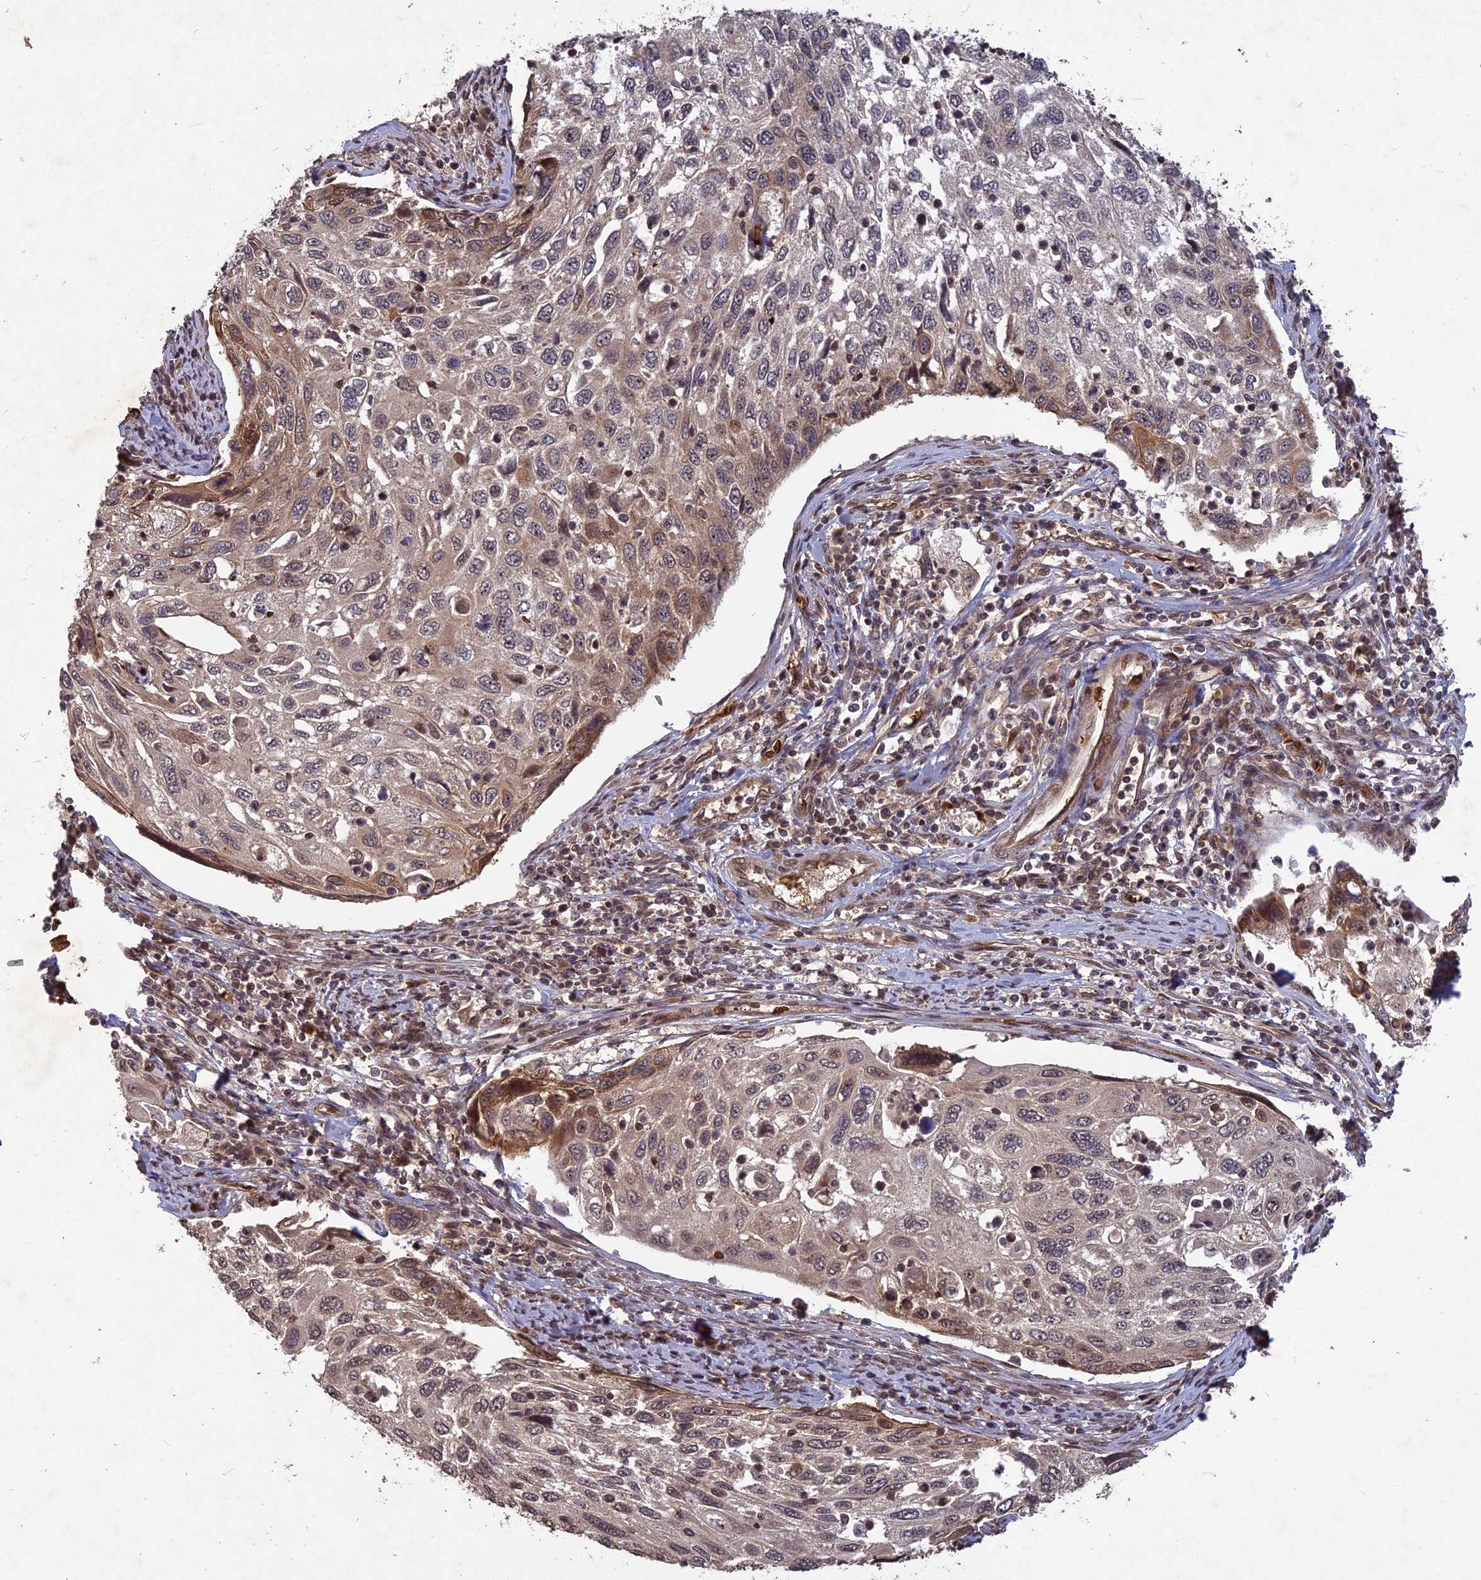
{"staining": {"intensity": "moderate", "quantity": "<25%", "location": "cytoplasmic/membranous"}, "tissue": "cervical cancer", "cell_type": "Tumor cells", "image_type": "cancer", "snomed": [{"axis": "morphology", "description": "Squamous cell carcinoma, NOS"}, {"axis": "topography", "description": "Cervix"}], "caption": "An image showing moderate cytoplasmic/membranous staining in approximately <25% of tumor cells in cervical cancer (squamous cell carcinoma), as visualized by brown immunohistochemical staining.", "gene": "SRMS", "patient": {"sex": "female", "age": 70}}